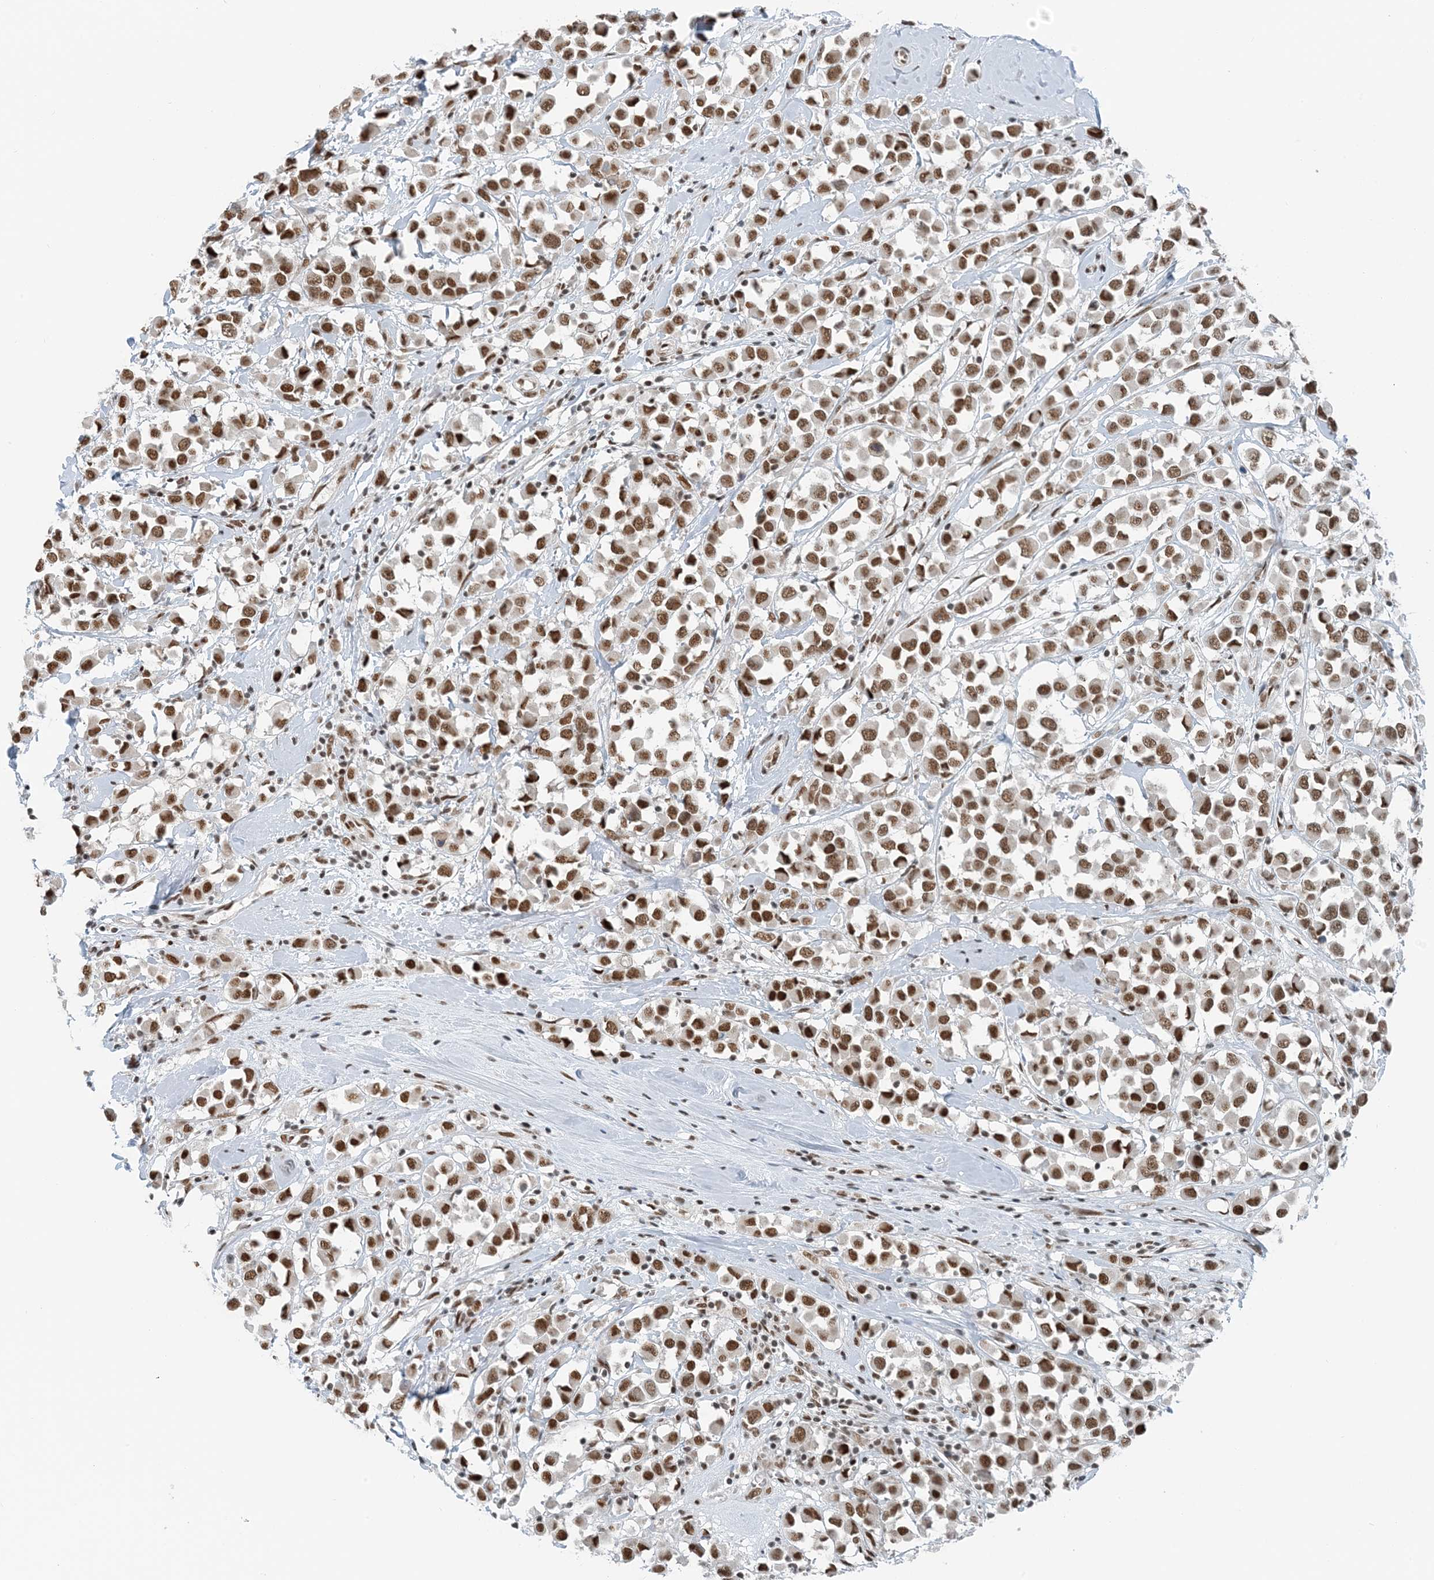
{"staining": {"intensity": "strong", "quantity": ">75%", "location": "nuclear"}, "tissue": "breast cancer", "cell_type": "Tumor cells", "image_type": "cancer", "snomed": [{"axis": "morphology", "description": "Duct carcinoma"}, {"axis": "topography", "description": "Breast"}], "caption": "Tumor cells show high levels of strong nuclear staining in approximately >75% of cells in breast cancer (intraductal carcinoma).", "gene": "ZNF500", "patient": {"sex": "female", "age": 61}}